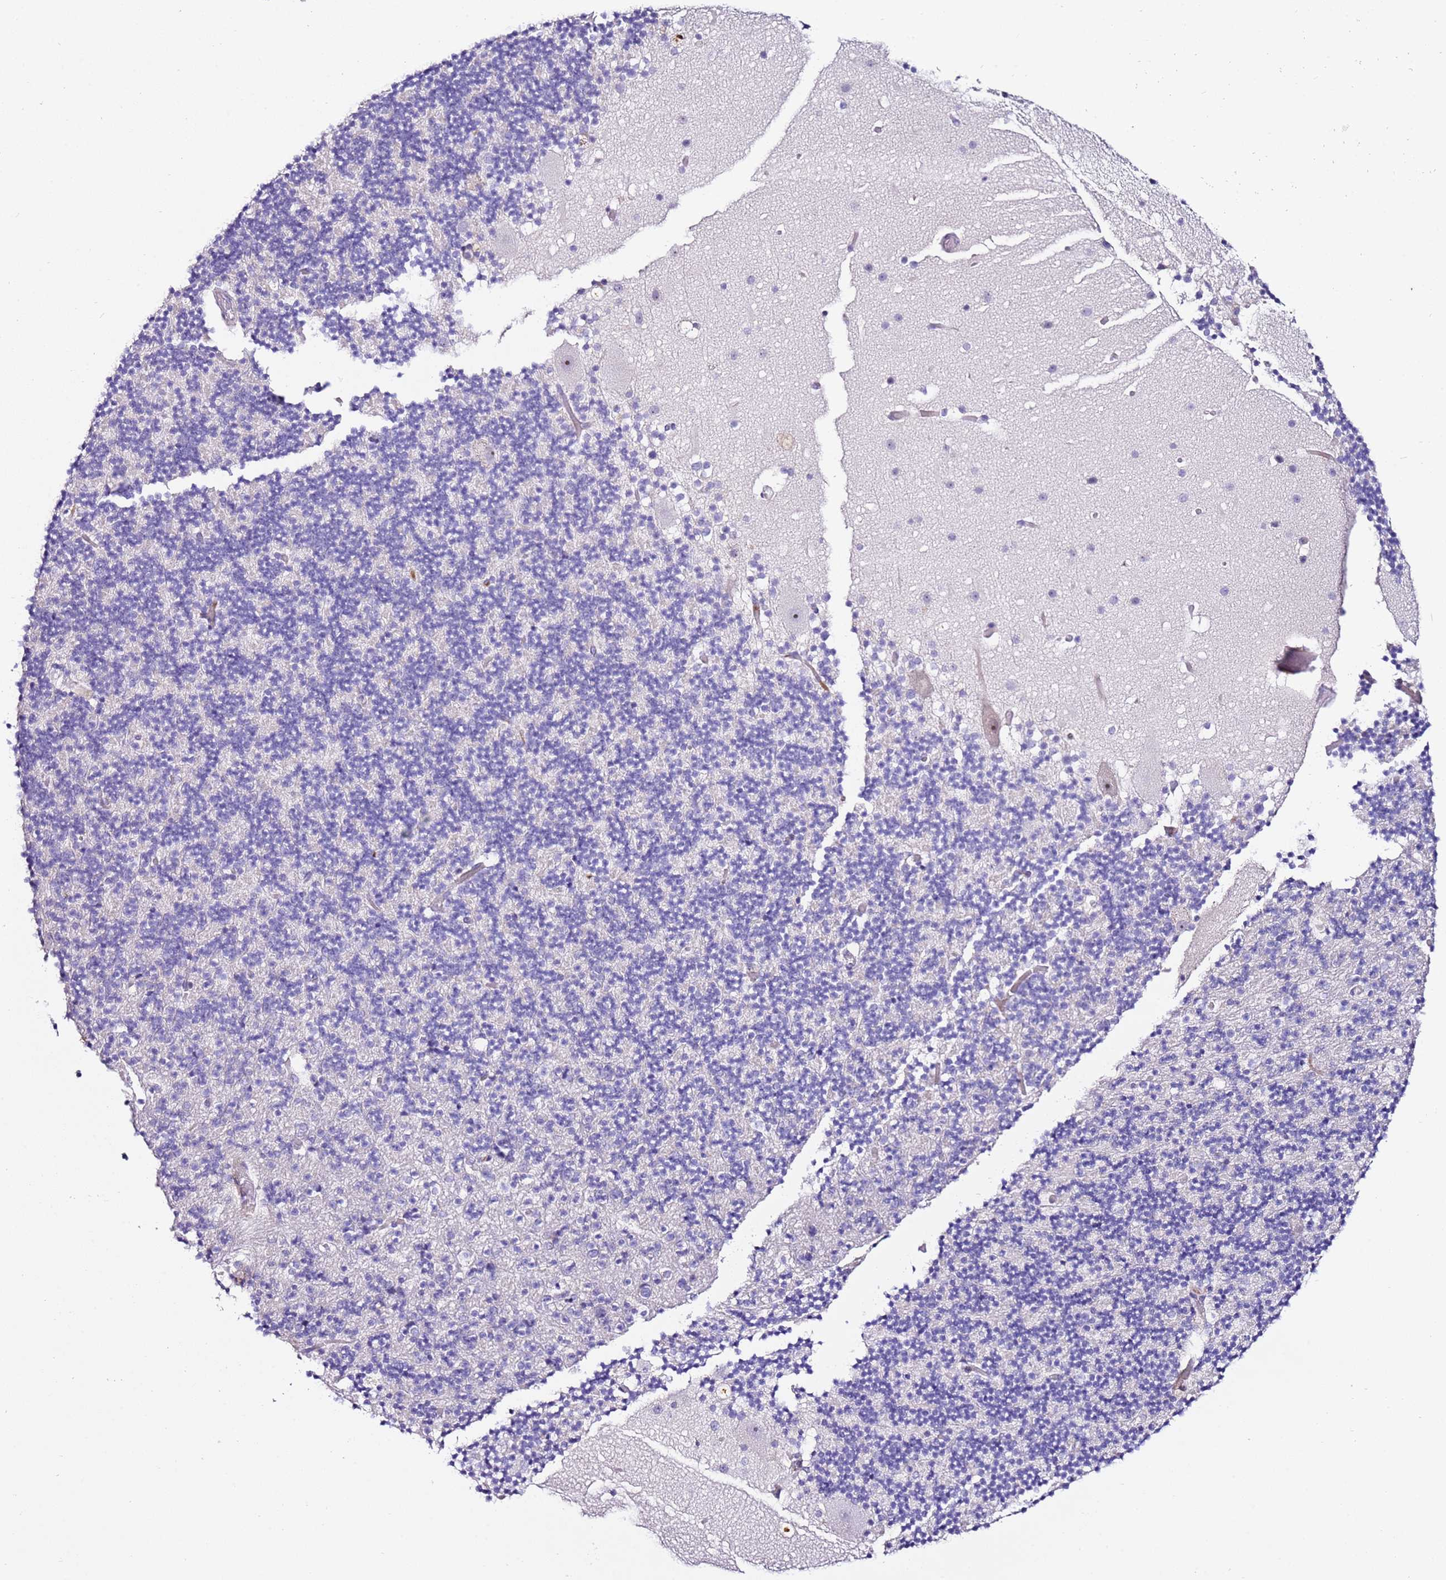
{"staining": {"intensity": "negative", "quantity": "none", "location": "none"}, "tissue": "cerebellum", "cell_type": "Cells in granular layer", "image_type": "normal", "snomed": [{"axis": "morphology", "description": "Normal tissue, NOS"}, {"axis": "topography", "description": "Cerebellum"}], "caption": "A high-resolution image shows immunohistochemistry (IHC) staining of benign cerebellum, which reveals no significant positivity in cells in granular layer.", "gene": "HGD", "patient": {"sex": "male", "age": 57}}